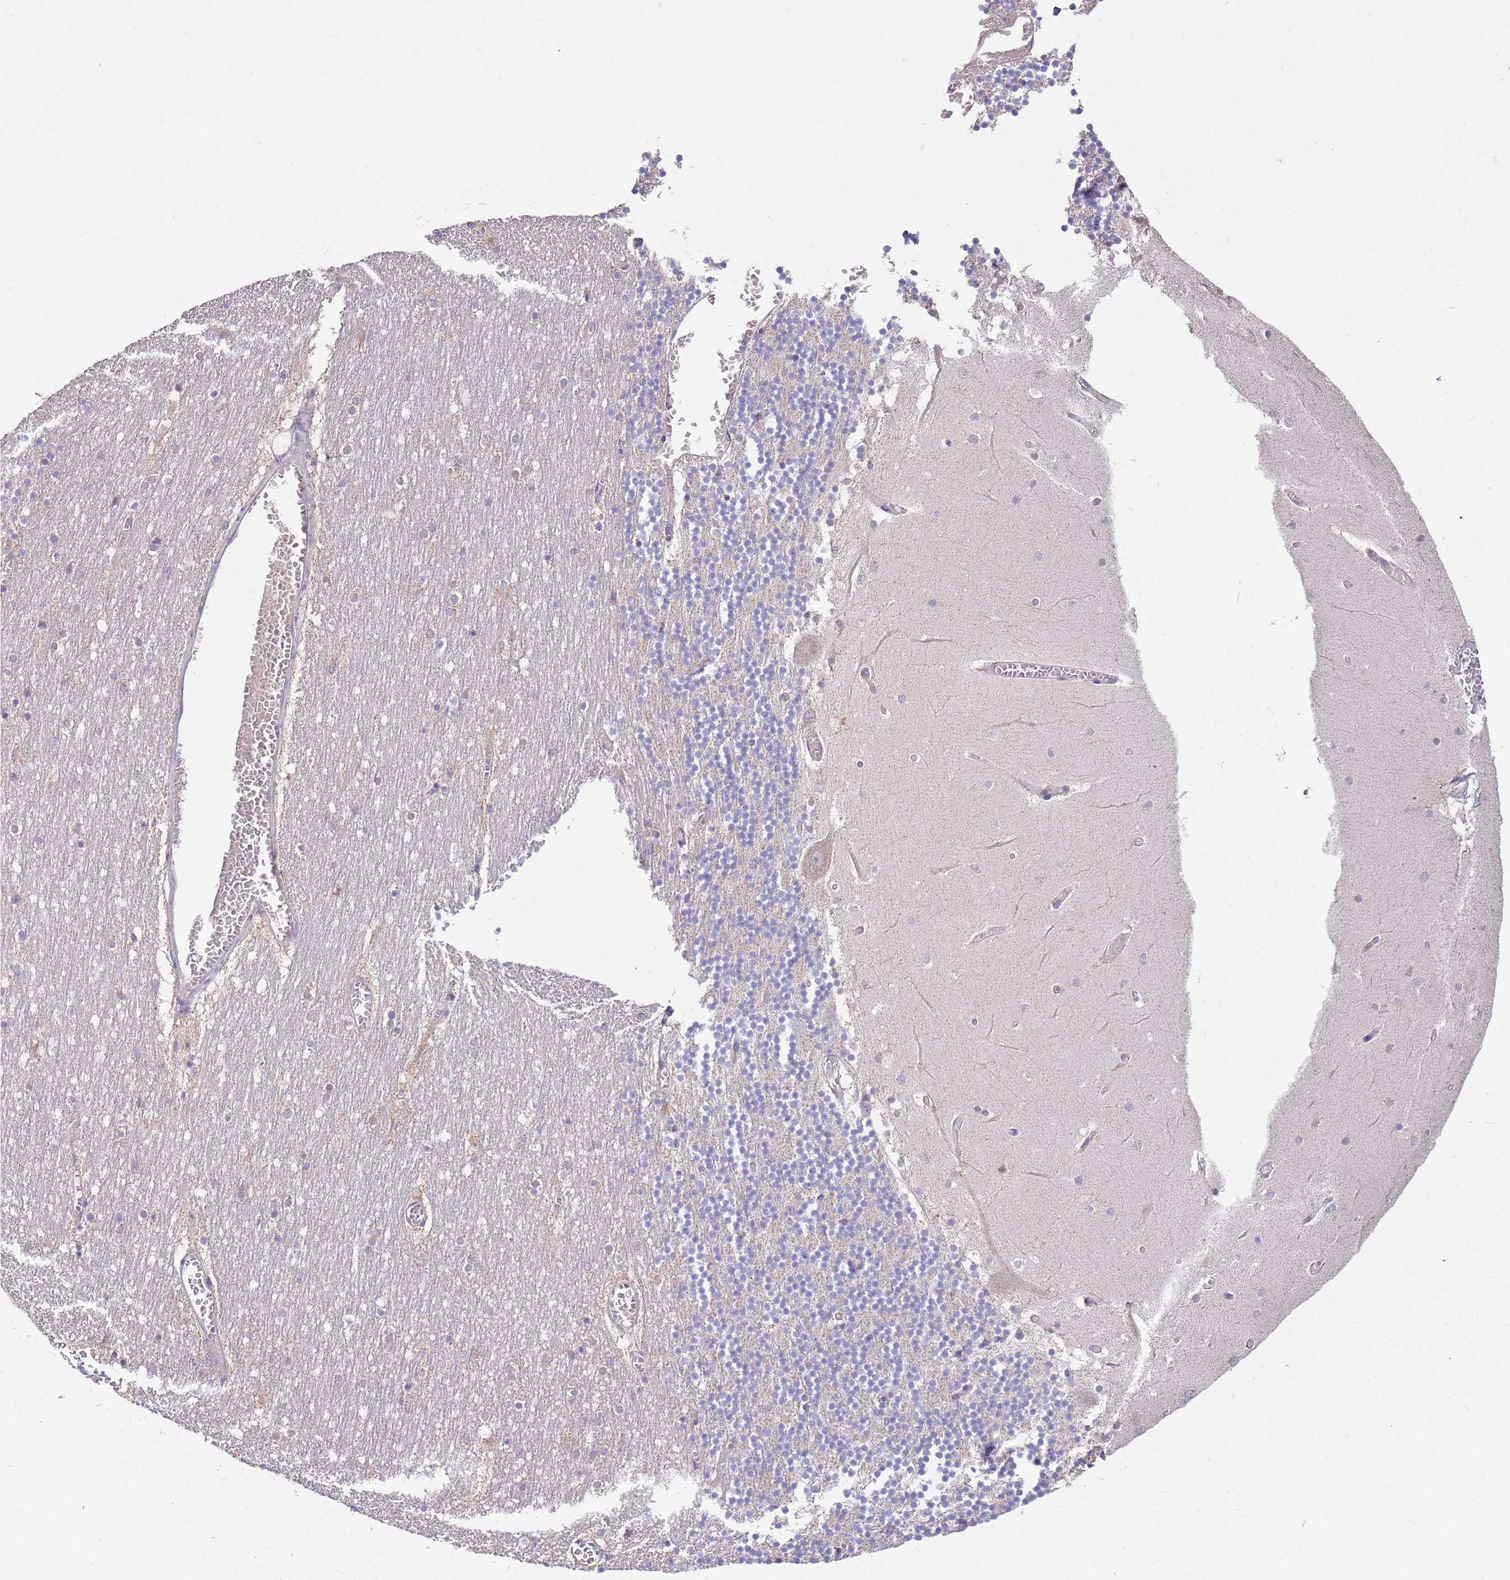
{"staining": {"intensity": "negative", "quantity": "none", "location": "none"}, "tissue": "cerebellum", "cell_type": "Cells in granular layer", "image_type": "normal", "snomed": [{"axis": "morphology", "description": "Normal tissue, NOS"}, {"axis": "topography", "description": "Cerebellum"}], "caption": "Immunohistochemistry micrograph of unremarkable cerebellum: cerebellum stained with DAB (3,3'-diaminobenzidine) displays no significant protein staining in cells in granular layer.", "gene": "DDT", "patient": {"sex": "female", "age": 28}}